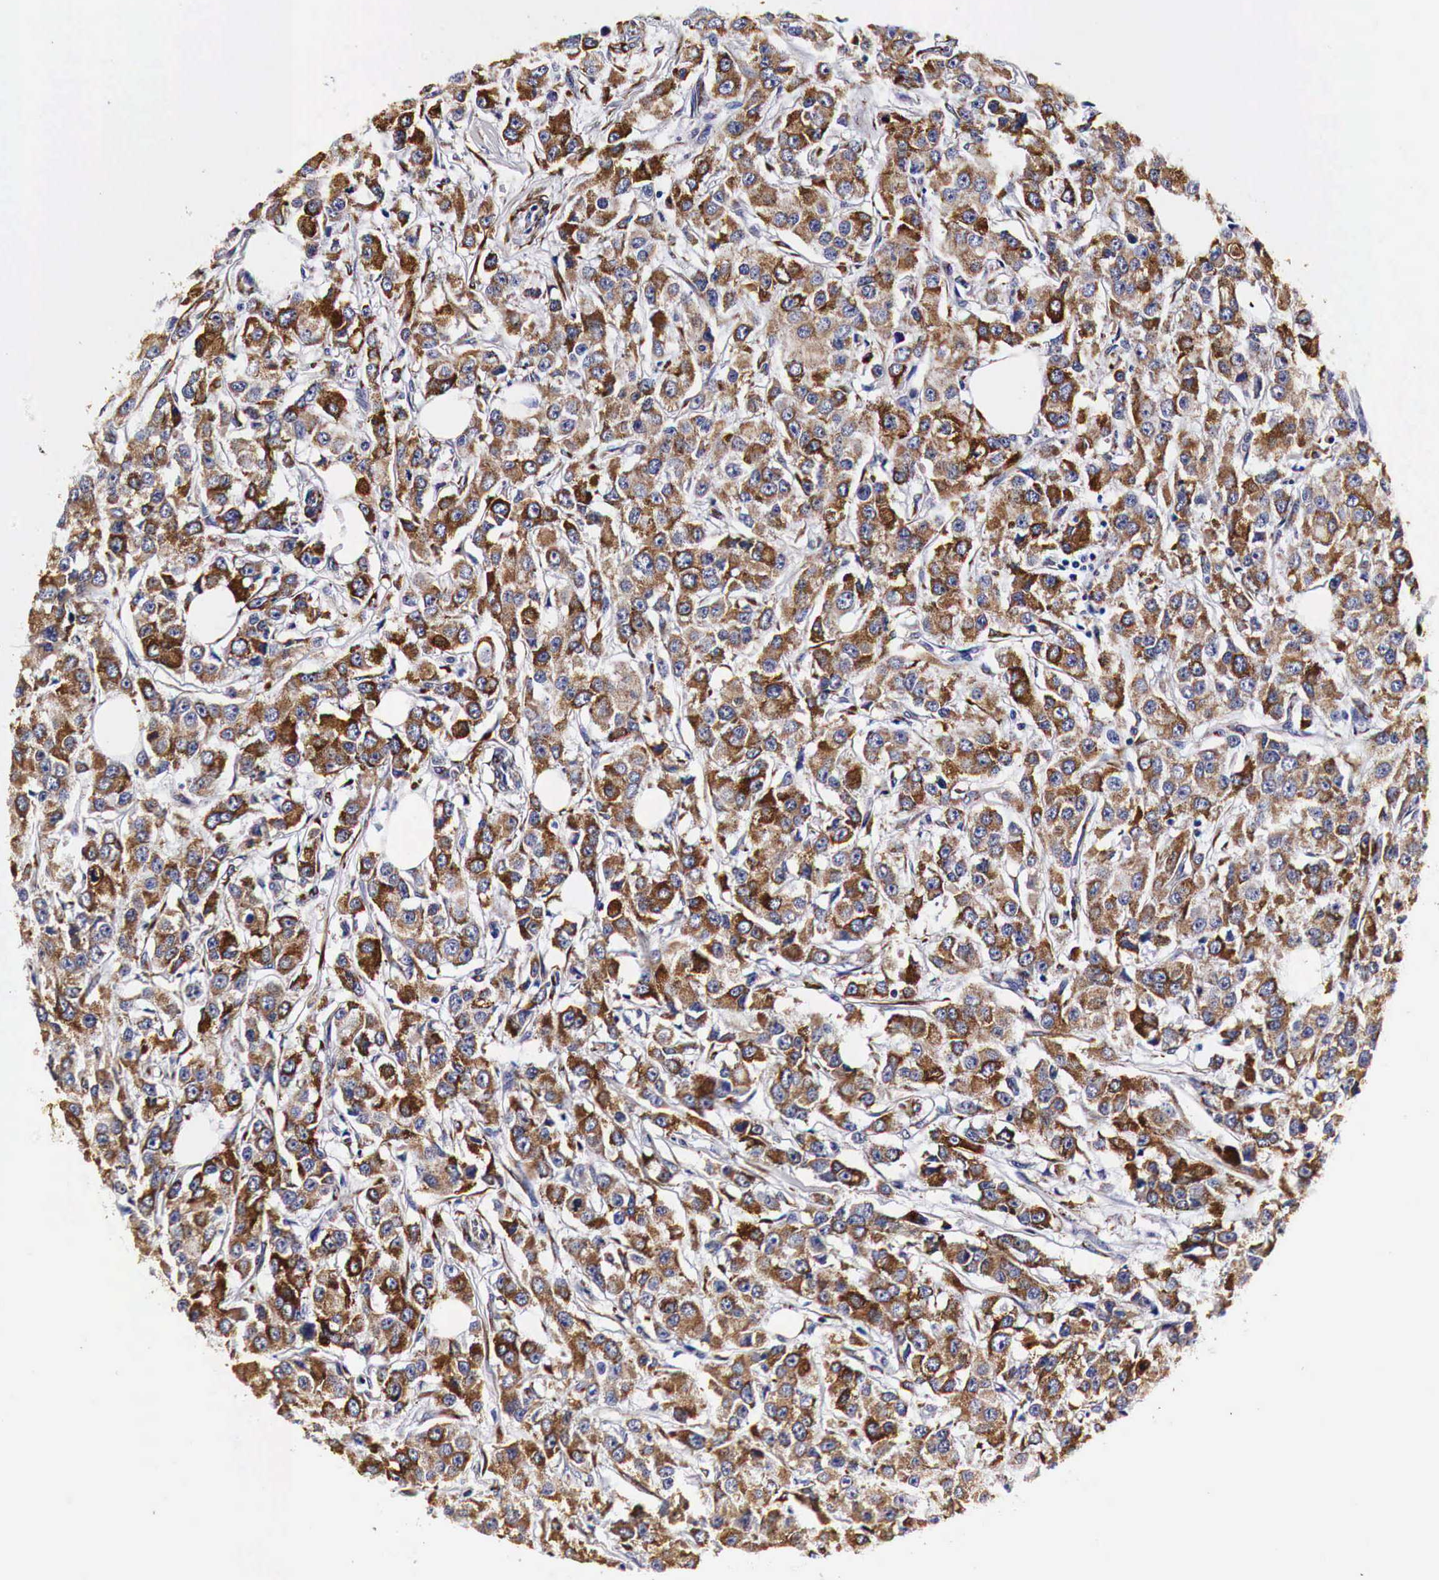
{"staining": {"intensity": "strong", "quantity": ">75%", "location": "cytoplasmic/membranous"}, "tissue": "breast cancer", "cell_type": "Tumor cells", "image_type": "cancer", "snomed": [{"axis": "morphology", "description": "Duct carcinoma"}, {"axis": "topography", "description": "Breast"}], "caption": "A high-resolution histopathology image shows immunohistochemistry (IHC) staining of breast cancer, which demonstrates strong cytoplasmic/membranous positivity in approximately >75% of tumor cells.", "gene": "CKAP4", "patient": {"sex": "female", "age": 58}}